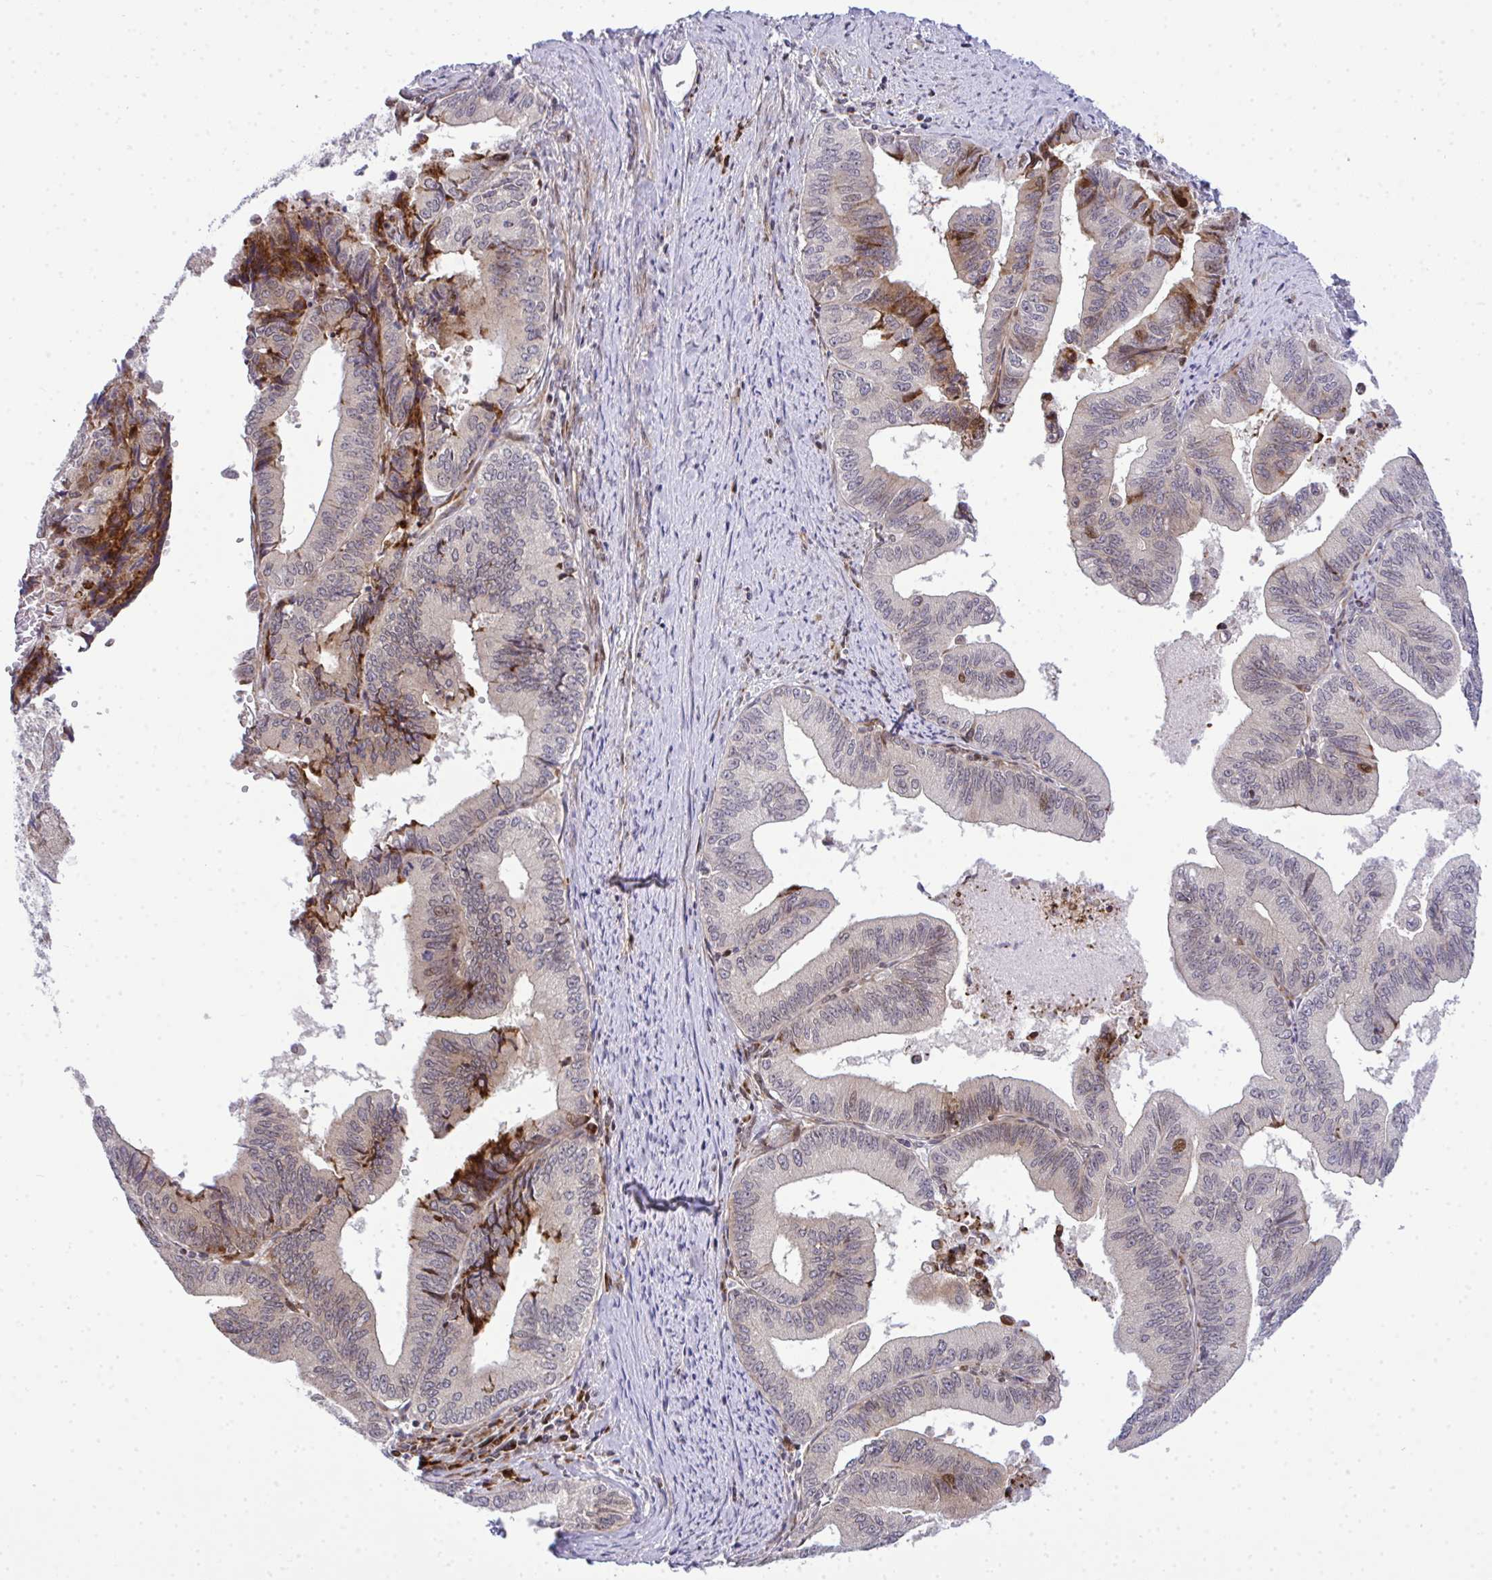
{"staining": {"intensity": "moderate", "quantity": "<25%", "location": "cytoplasmic/membranous,nuclear"}, "tissue": "endometrial cancer", "cell_type": "Tumor cells", "image_type": "cancer", "snomed": [{"axis": "morphology", "description": "Adenocarcinoma, NOS"}, {"axis": "topography", "description": "Endometrium"}], "caption": "Immunohistochemistry (DAB) staining of human endometrial adenocarcinoma exhibits moderate cytoplasmic/membranous and nuclear protein positivity in about <25% of tumor cells. Nuclei are stained in blue.", "gene": "CASTOR2", "patient": {"sex": "female", "age": 65}}